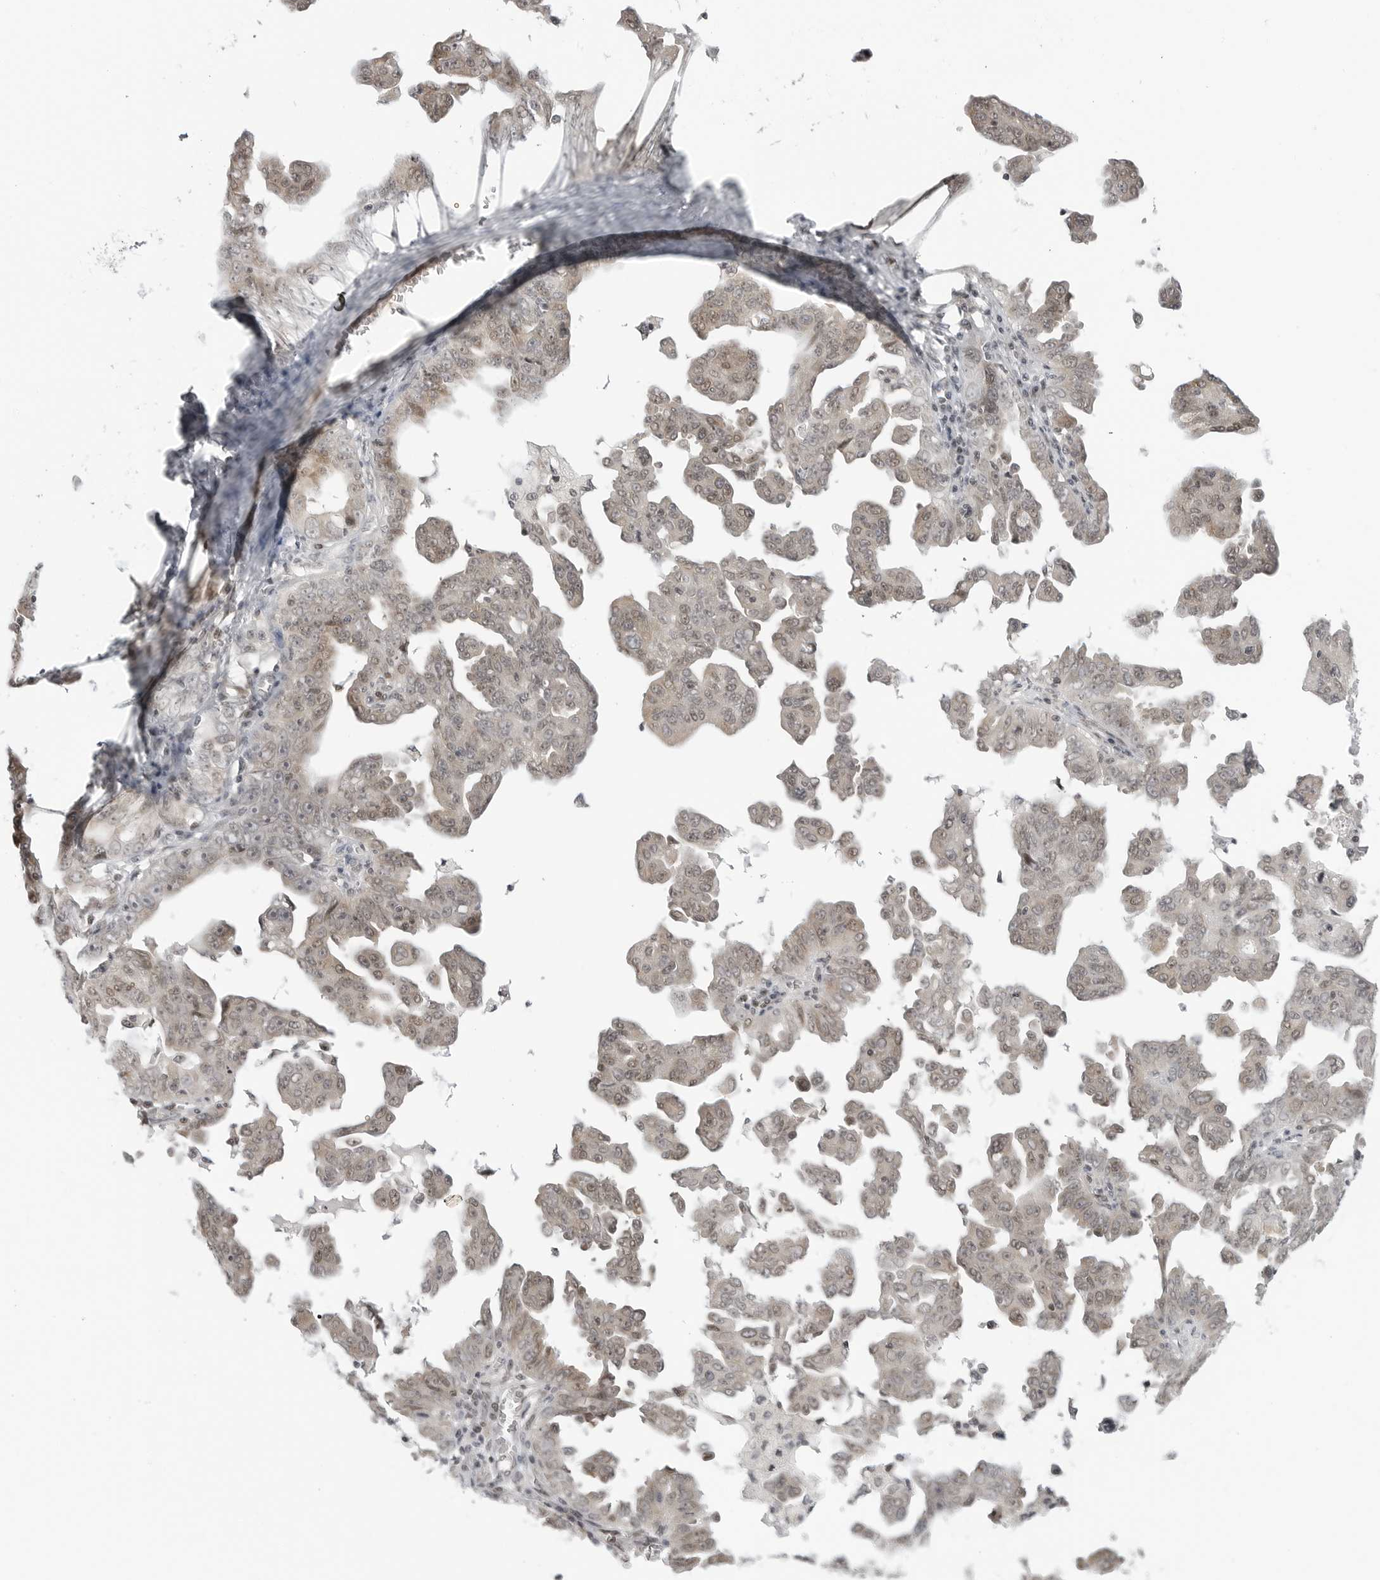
{"staining": {"intensity": "weak", "quantity": ">75%", "location": "cytoplasmic/membranous,nuclear"}, "tissue": "ovarian cancer", "cell_type": "Tumor cells", "image_type": "cancer", "snomed": [{"axis": "morphology", "description": "Carcinoma, endometroid"}, {"axis": "topography", "description": "Ovary"}], "caption": "The micrograph demonstrates immunohistochemical staining of endometroid carcinoma (ovarian). There is weak cytoplasmic/membranous and nuclear staining is present in approximately >75% of tumor cells.", "gene": "C8orf33", "patient": {"sex": "female", "age": 62}}